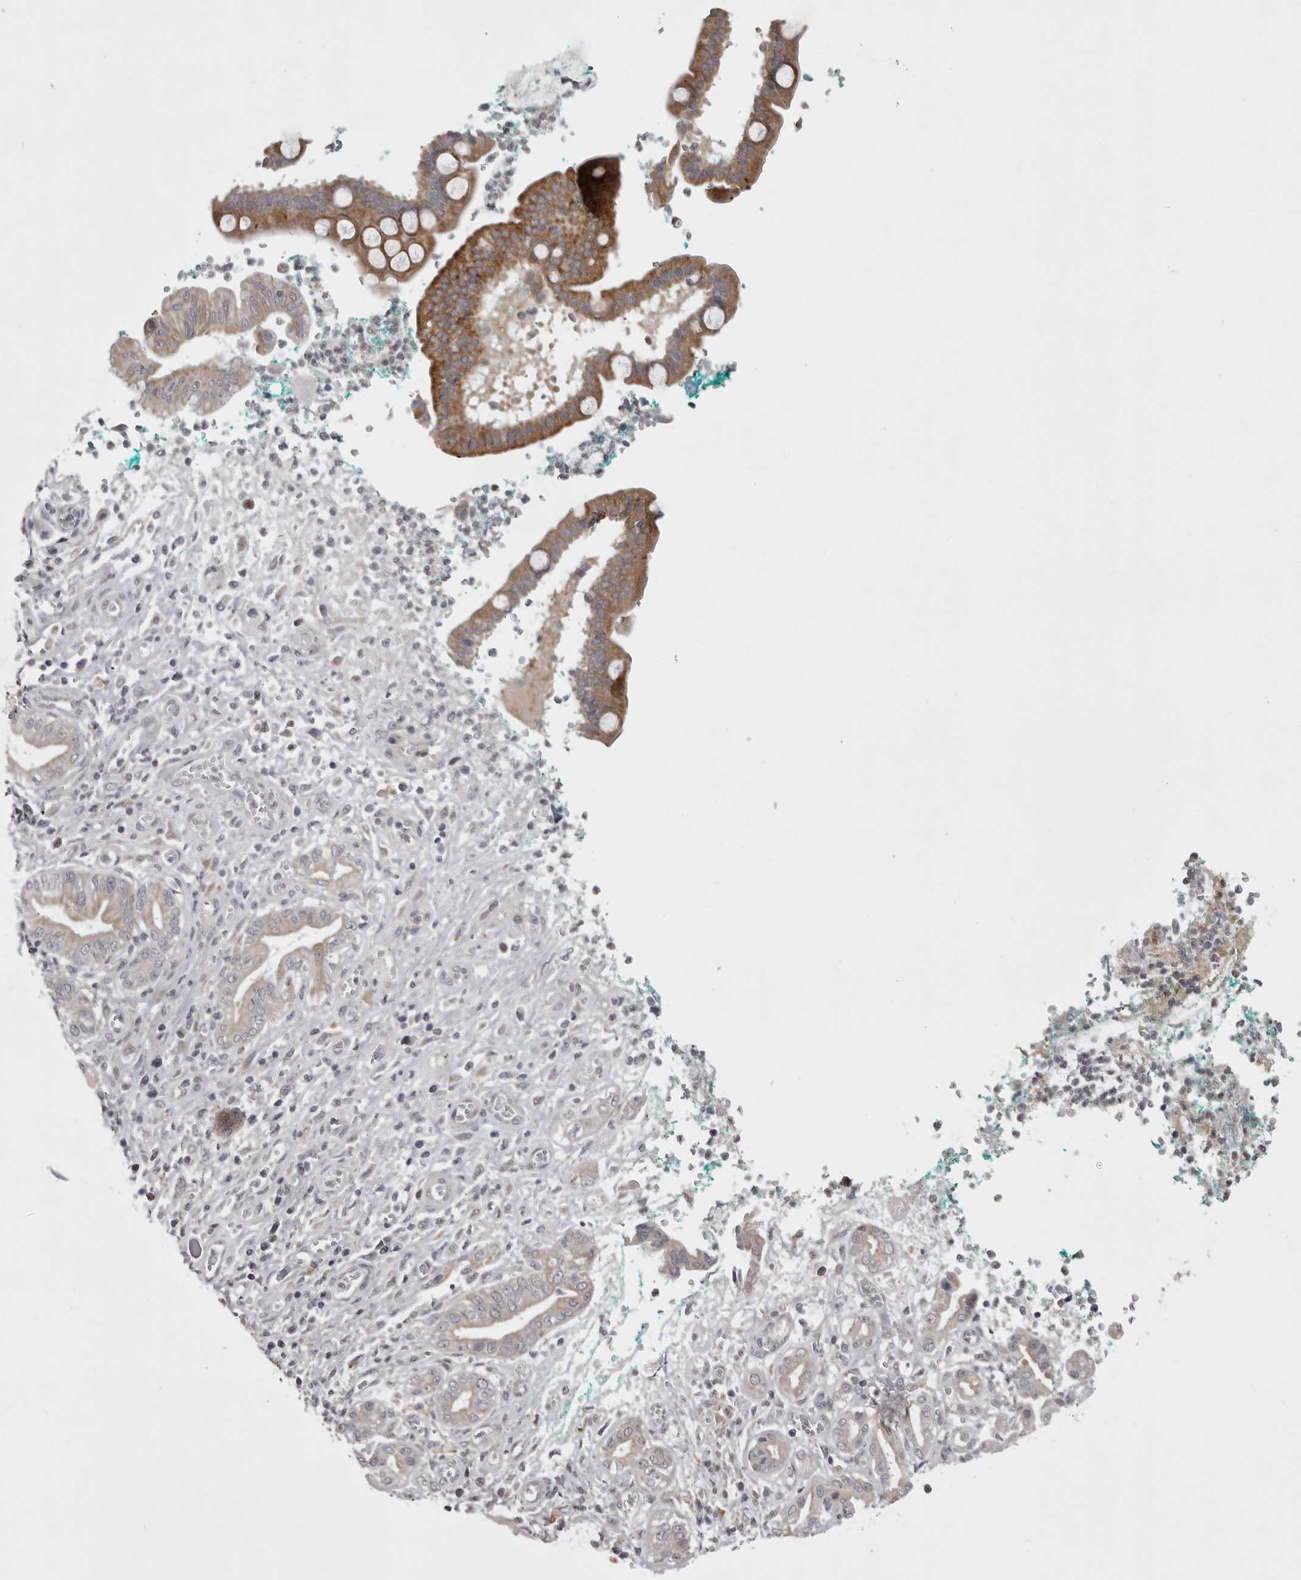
{"staining": {"intensity": "weak", "quantity": "<25%", "location": "cytoplasmic/membranous"}, "tissue": "pancreatic cancer", "cell_type": "Tumor cells", "image_type": "cancer", "snomed": [{"axis": "morphology", "description": "Adenocarcinoma, NOS"}, {"axis": "topography", "description": "Pancreas"}], "caption": "A histopathology image of human pancreatic cancer is negative for staining in tumor cells.", "gene": "ZNRF1", "patient": {"sex": "male", "age": 78}}